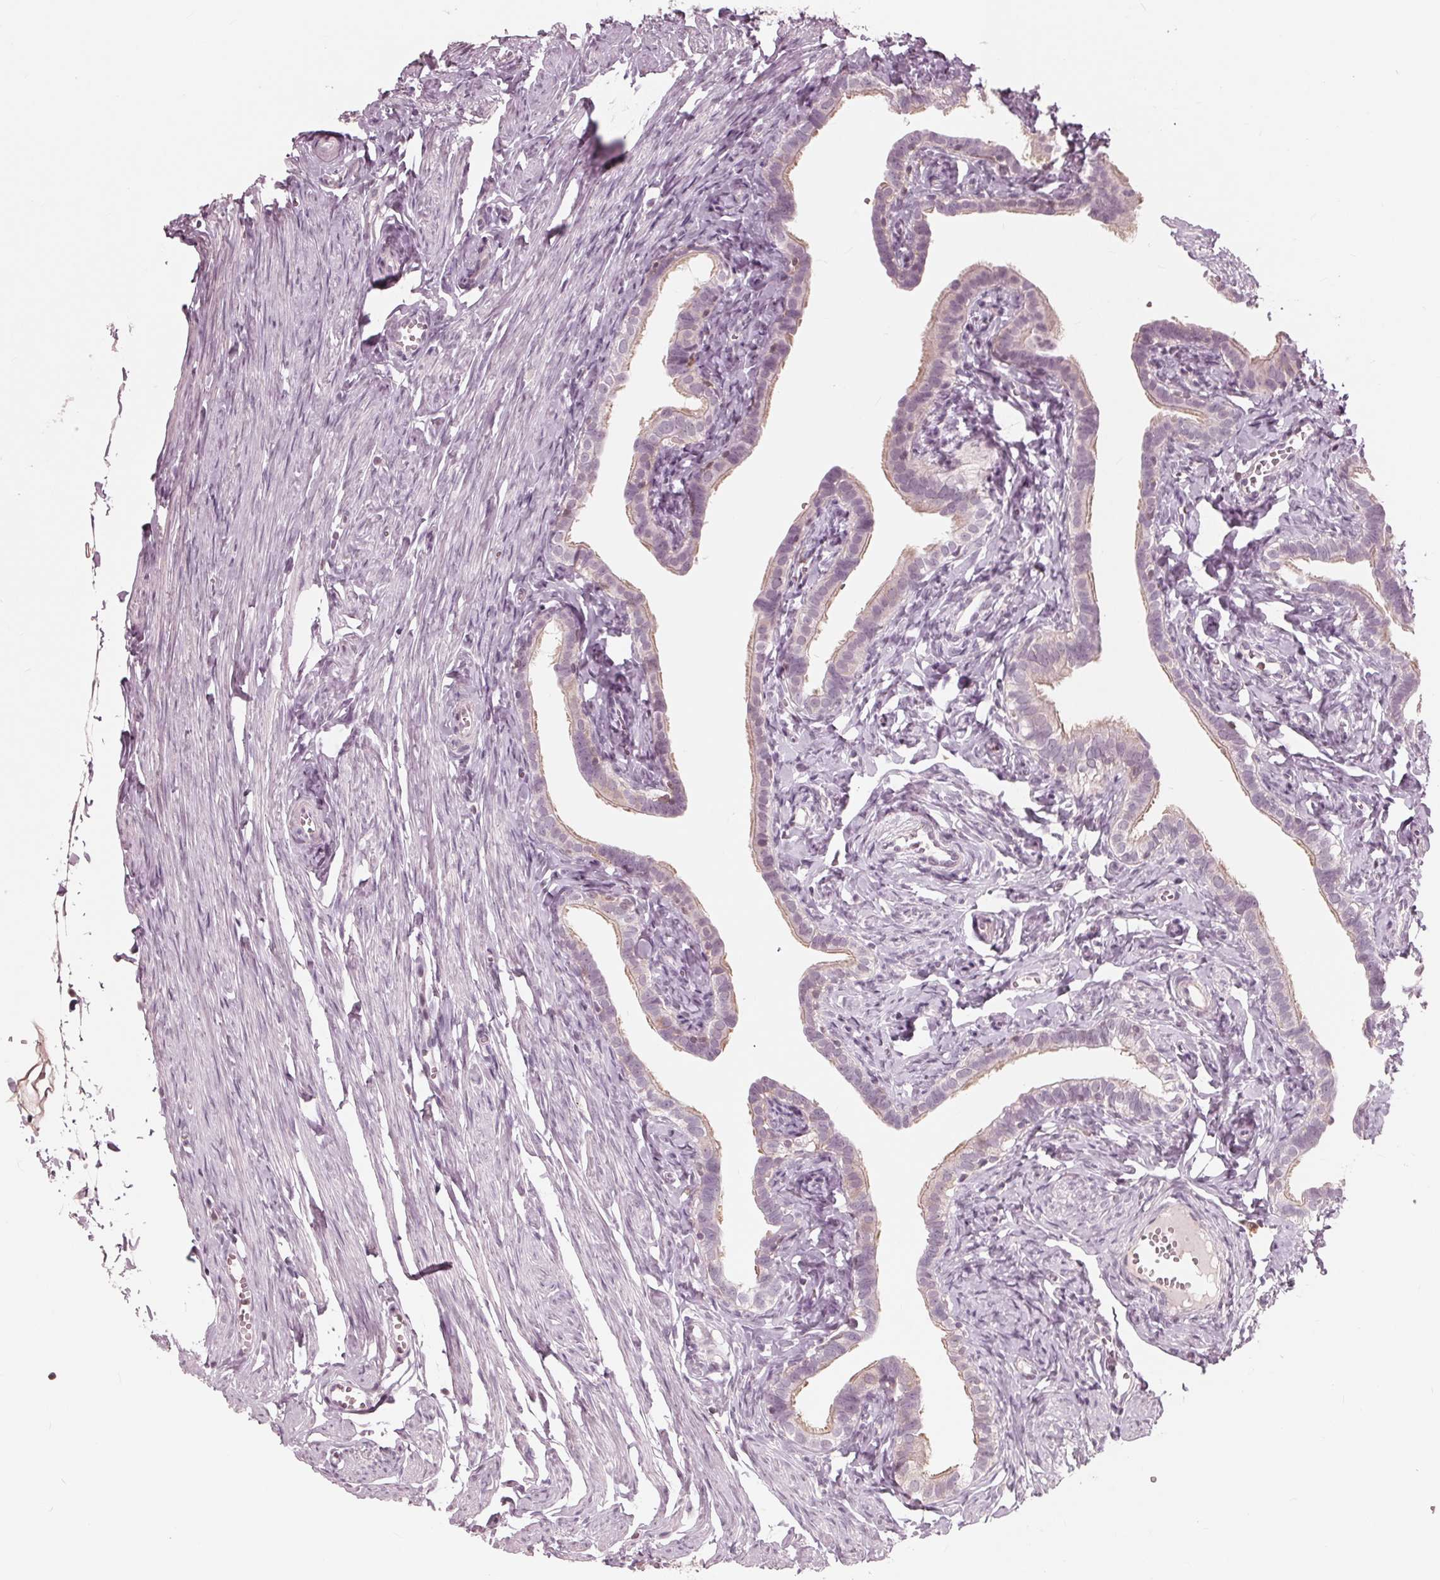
{"staining": {"intensity": "negative", "quantity": "none", "location": "none"}, "tissue": "fallopian tube", "cell_type": "Glandular cells", "image_type": "normal", "snomed": [{"axis": "morphology", "description": "Normal tissue, NOS"}, {"axis": "topography", "description": "Fallopian tube"}], "caption": "Normal fallopian tube was stained to show a protein in brown. There is no significant staining in glandular cells. (DAB (3,3'-diaminobenzidine) immunohistochemistry (IHC) visualized using brightfield microscopy, high magnification).", "gene": "ING3", "patient": {"sex": "female", "age": 41}}